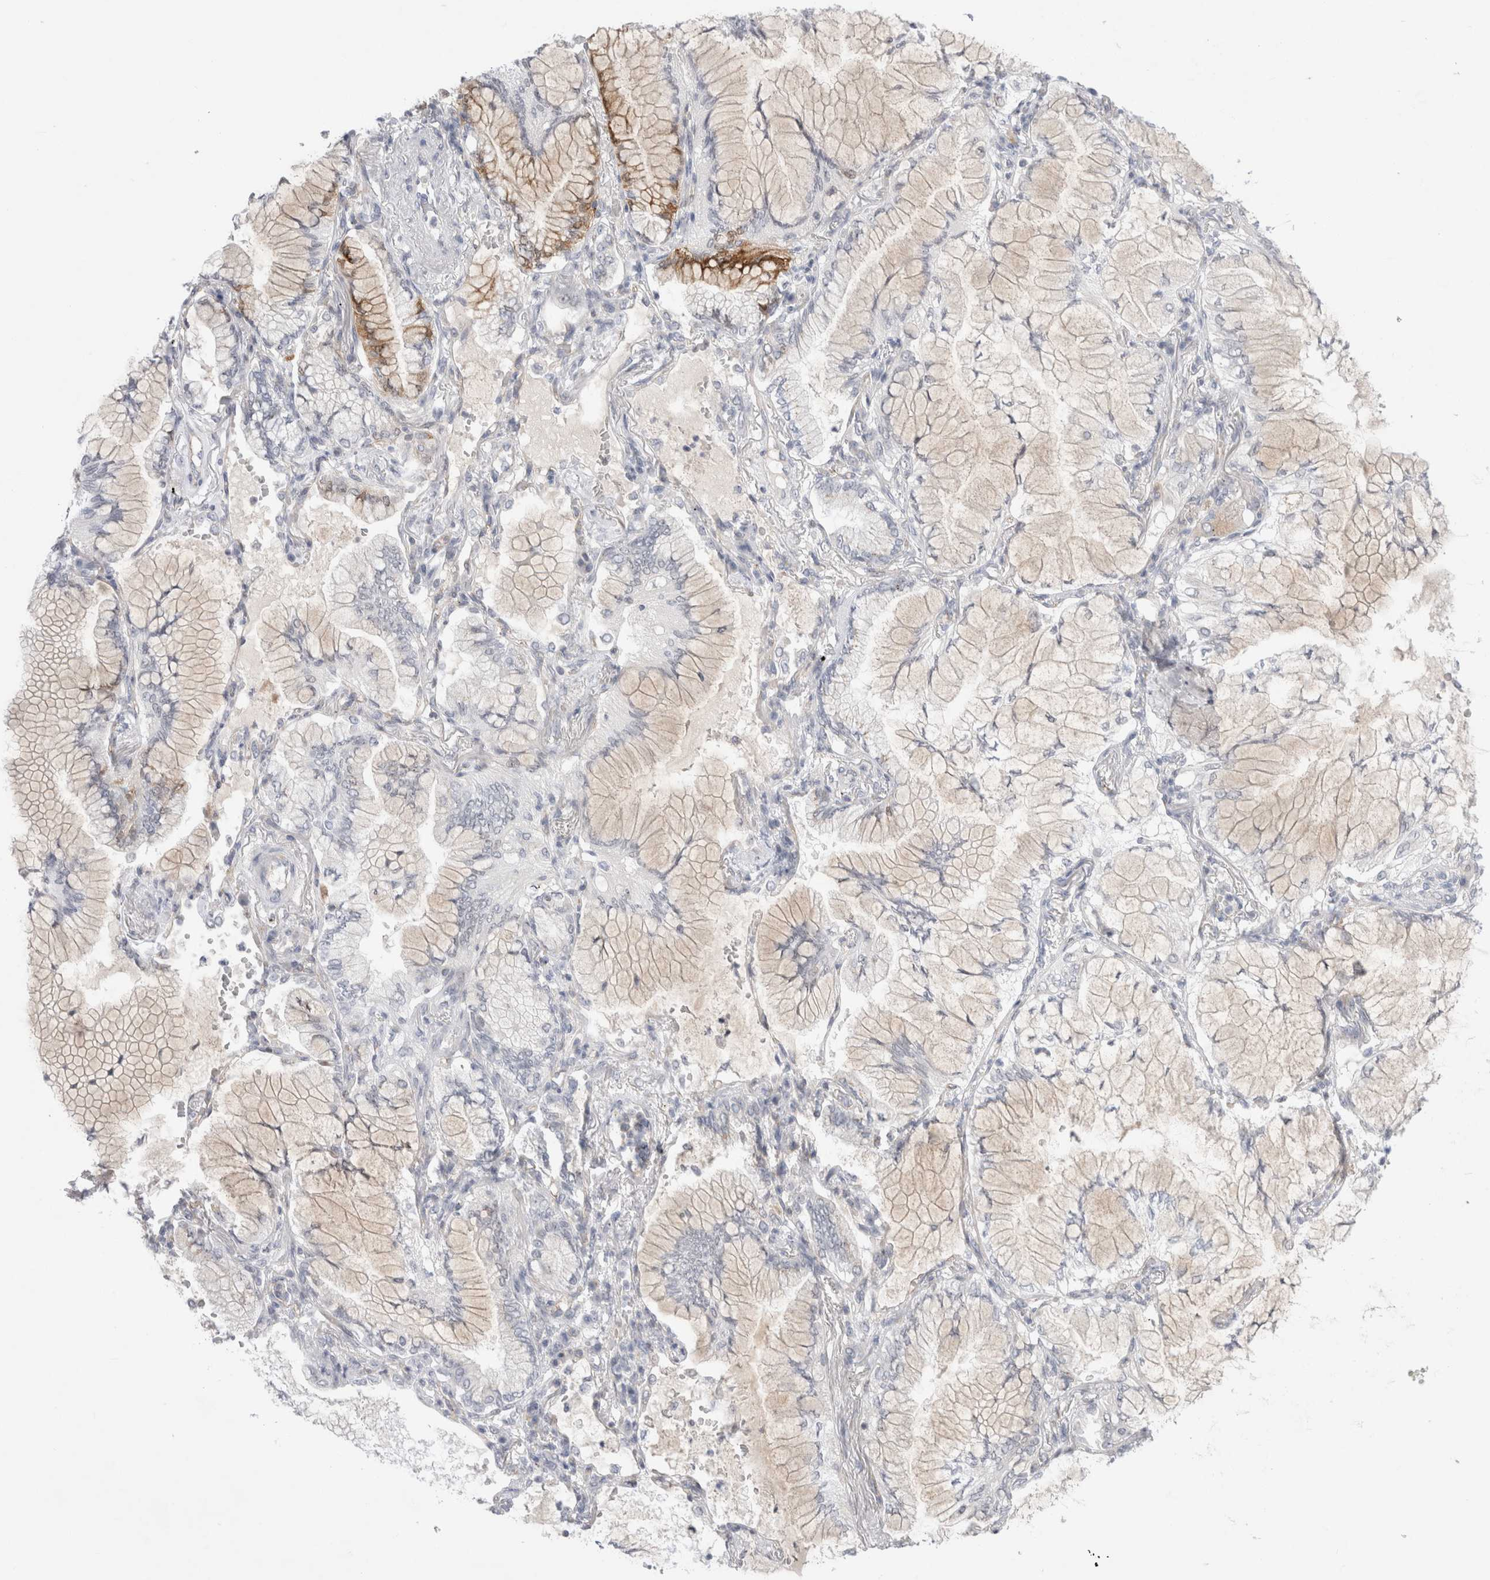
{"staining": {"intensity": "weak", "quantity": "<25%", "location": "cytoplasmic/membranous"}, "tissue": "lung cancer", "cell_type": "Tumor cells", "image_type": "cancer", "snomed": [{"axis": "morphology", "description": "Adenocarcinoma, NOS"}, {"axis": "topography", "description": "Lung"}], "caption": "Human lung cancer stained for a protein using immunohistochemistry displays no staining in tumor cells.", "gene": "CERS5", "patient": {"sex": "female", "age": 70}}